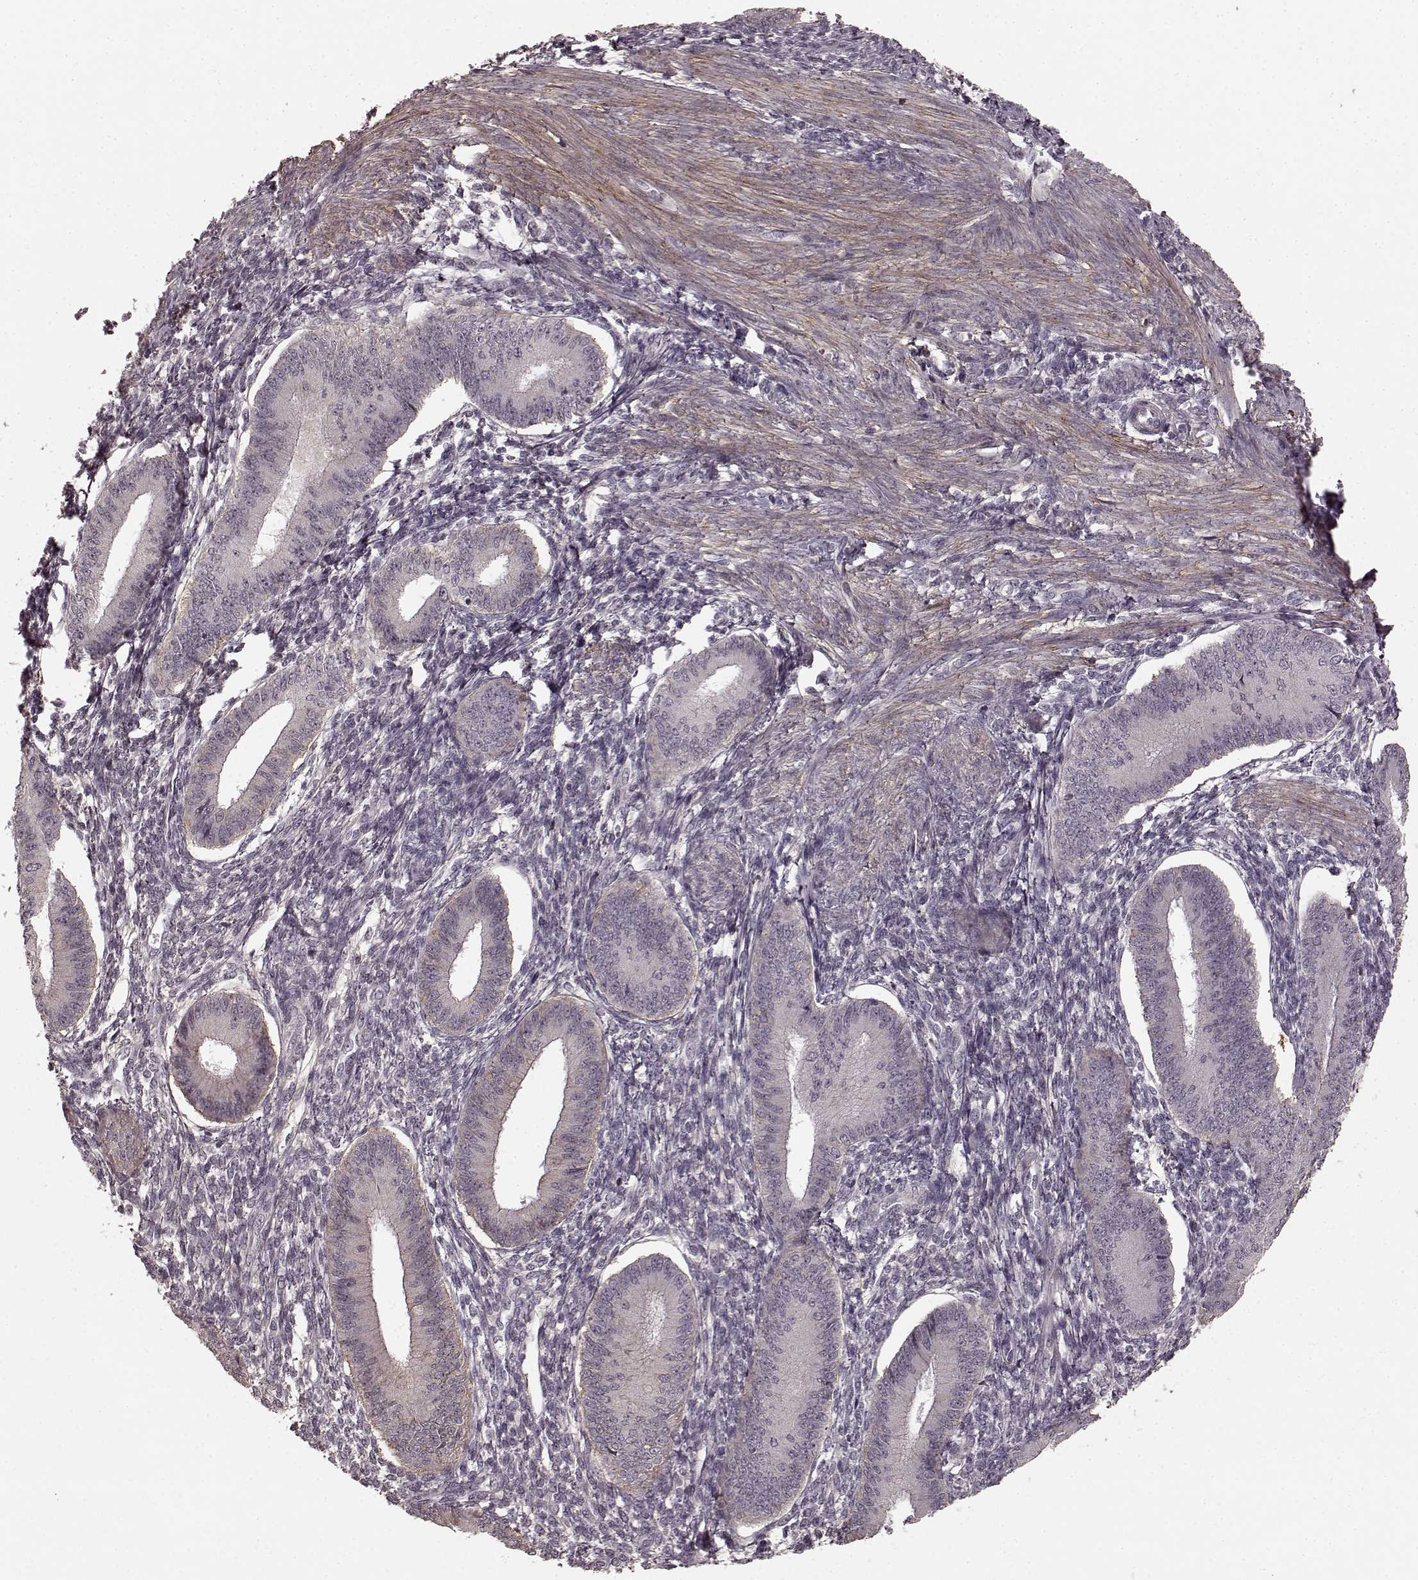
{"staining": {"intensity": "negative", "quantity": "none", "location": "none"}, "tissue": "endometrium", "cell_type": "Cells in endometrial stroma", "image_type": "normal", "snomed": [{"axis": "morphology", "description": "Normal tissue, NOS"}, {"axis": "topography", "description": "Endometrium"}], "caption": "Immunohistochemistry image of unremarkable endometrium: human endometrium stained with DAB (3,3'-diaminobenzidine) reveals no significant protein staining in cells in endometrial stroma.", "gene": "PRKCE", "patient": {"sex": "female", "age": 39}}